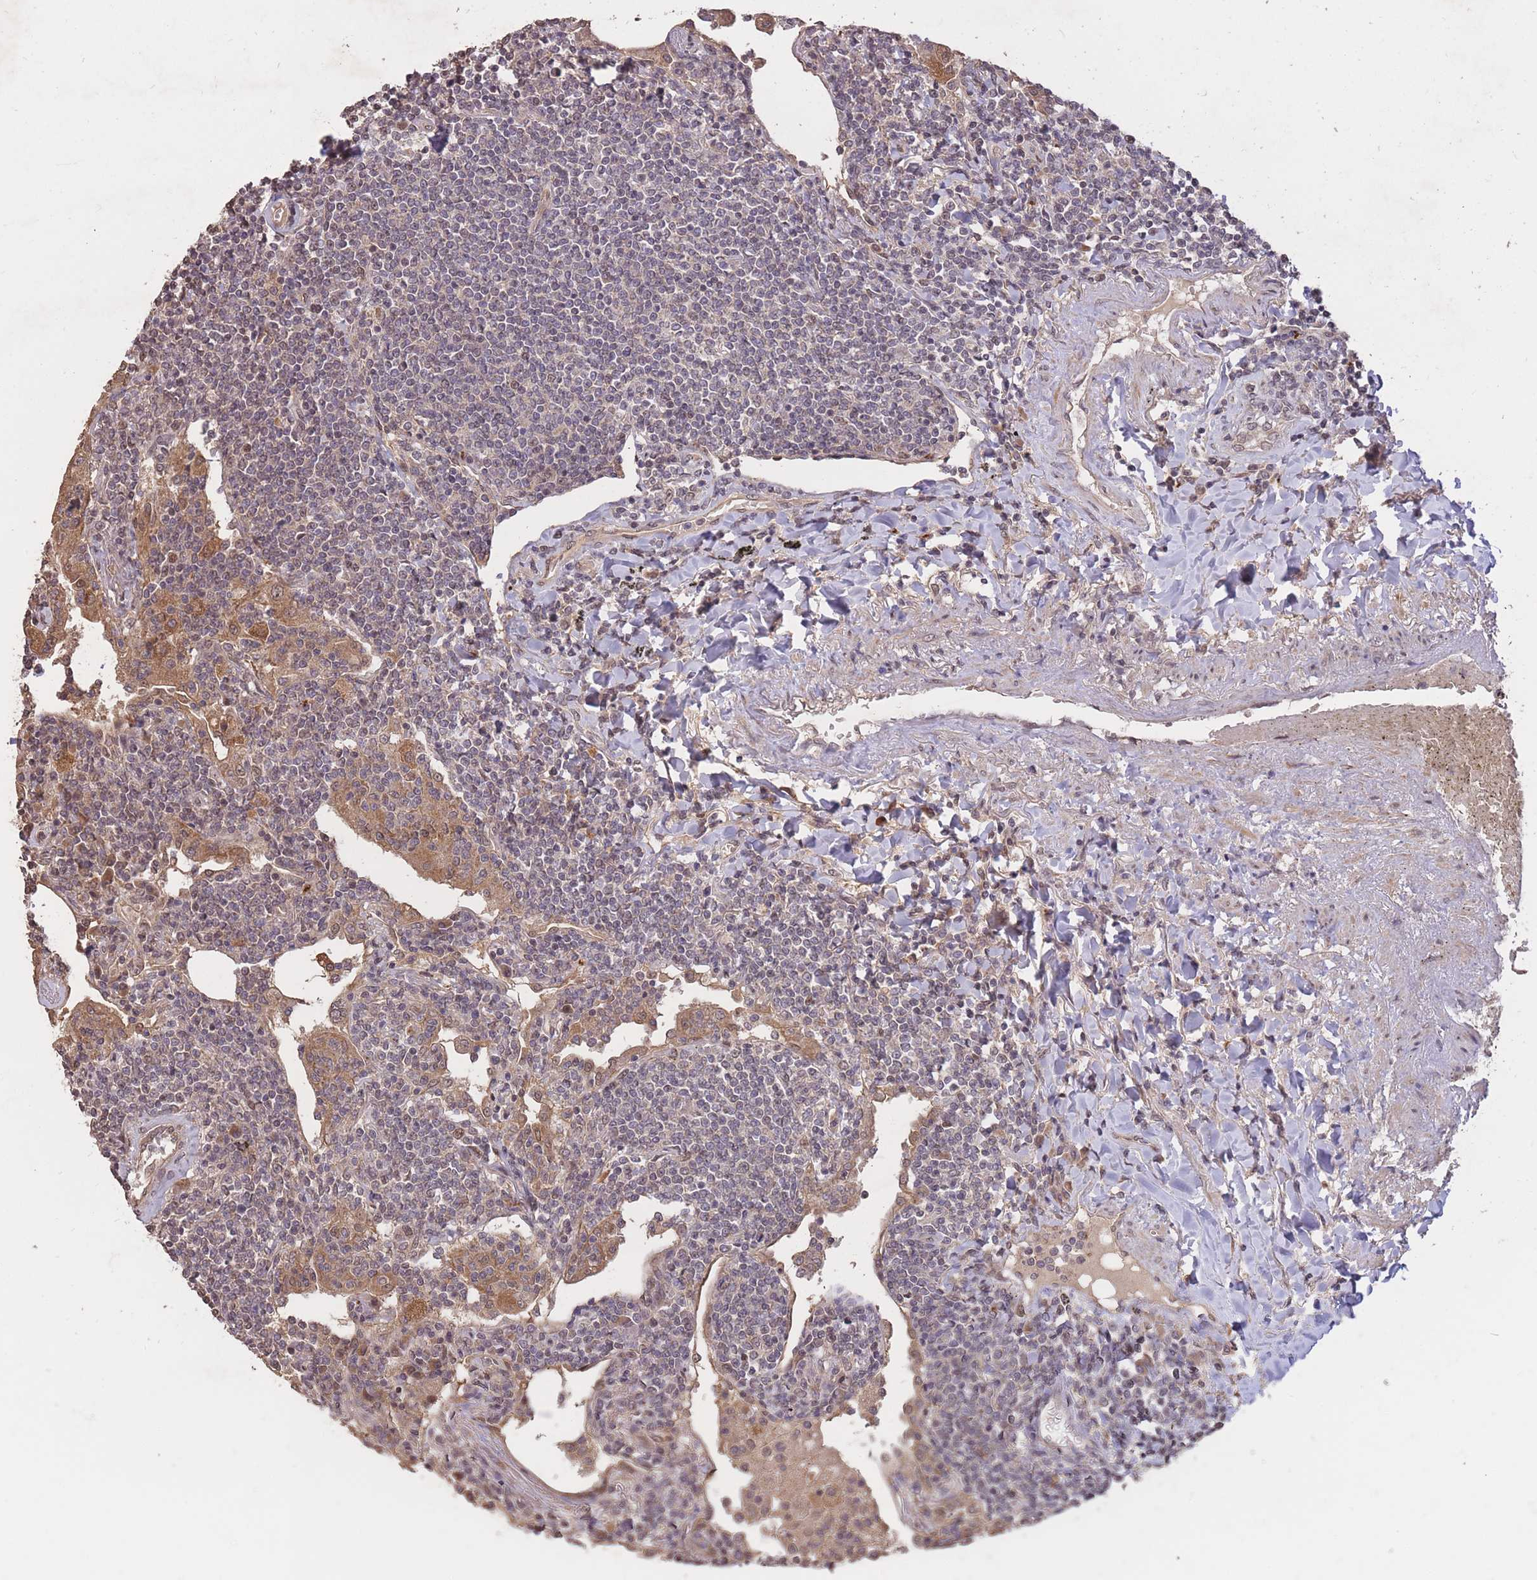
{"staining": {"intensity": "negative", "quantity": "none", "location": "none"}, "tissue": "lymphoma", "cell_type": "Tumor cells", "image_type": "cancer", "snomed": [{"axis": "morphology", "description": "Malignant lymphoma, non-Hodgkin's type, Low grade"}, {"axis": "topography", "description": "Lung"}], "caption": "DAB (3,3'-diaminobenzidine) immunohistochemical staining of lymphoma reveals no significant expression in tumor cells.", "gene": "RGS14", "patient": {"sex": "female", "age": 71}}